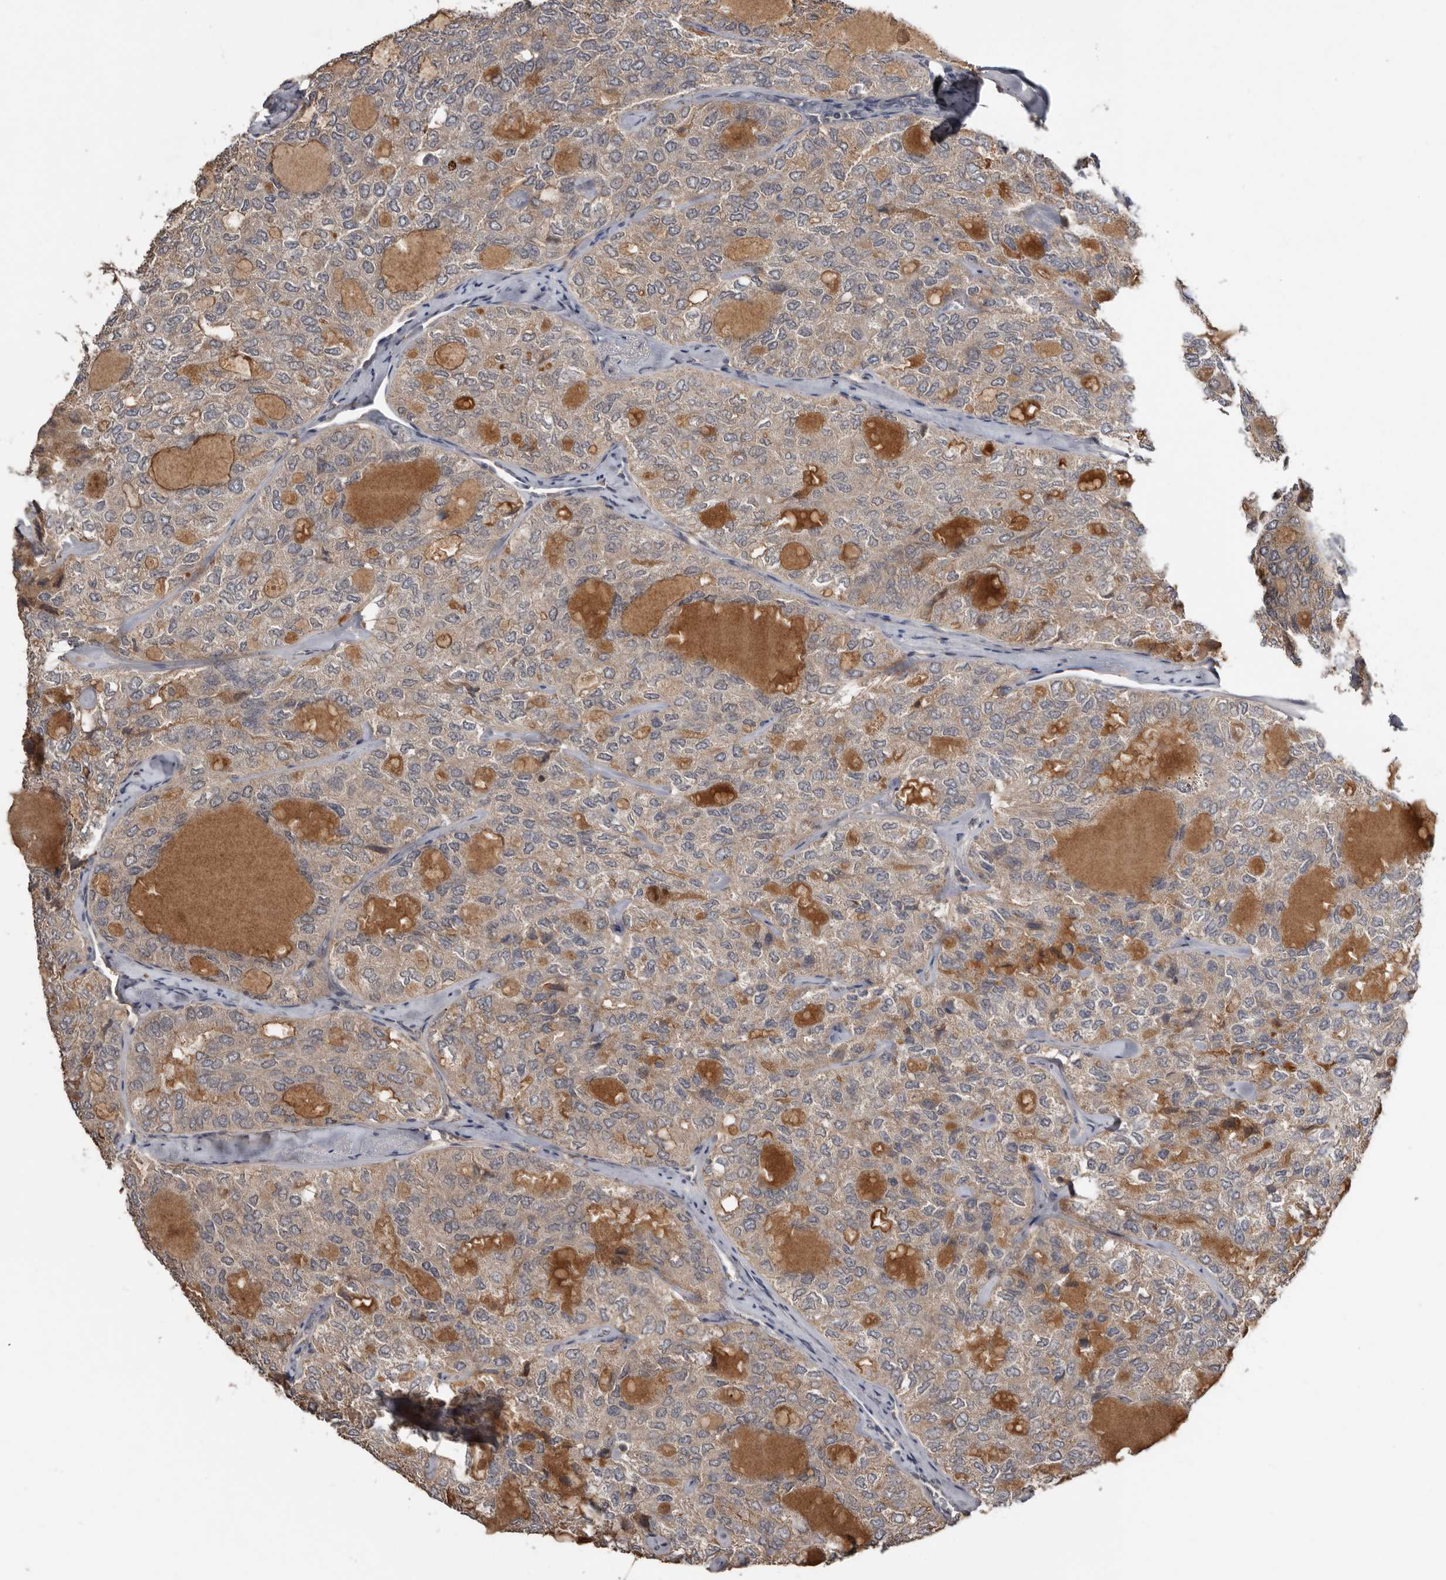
{"staining": {"intensity": "weak", "quantity": "25%-75%", "location": "cytoplasmic/membranous"}, "tissue": "thyroid cancer", "cell_type": "Tumor cells", "image_type": "cancer", "snomed": [{"axis": "morphology", "description": "Follicular adenoma carcinoma, NOS"}, {"axis": "topography", "description": "Thyroid gland"}], "caption": "Thyroid cancer stained with DAB (3,3'-diaminobenzidine) immunohistochemistry (IHC) displays low levels of weak cytoplasmic/membranous staining in approximately 25%-75% of tumor cells.", "gene": "NMUR1", "patient": {"sex": "male", "age": 75}}